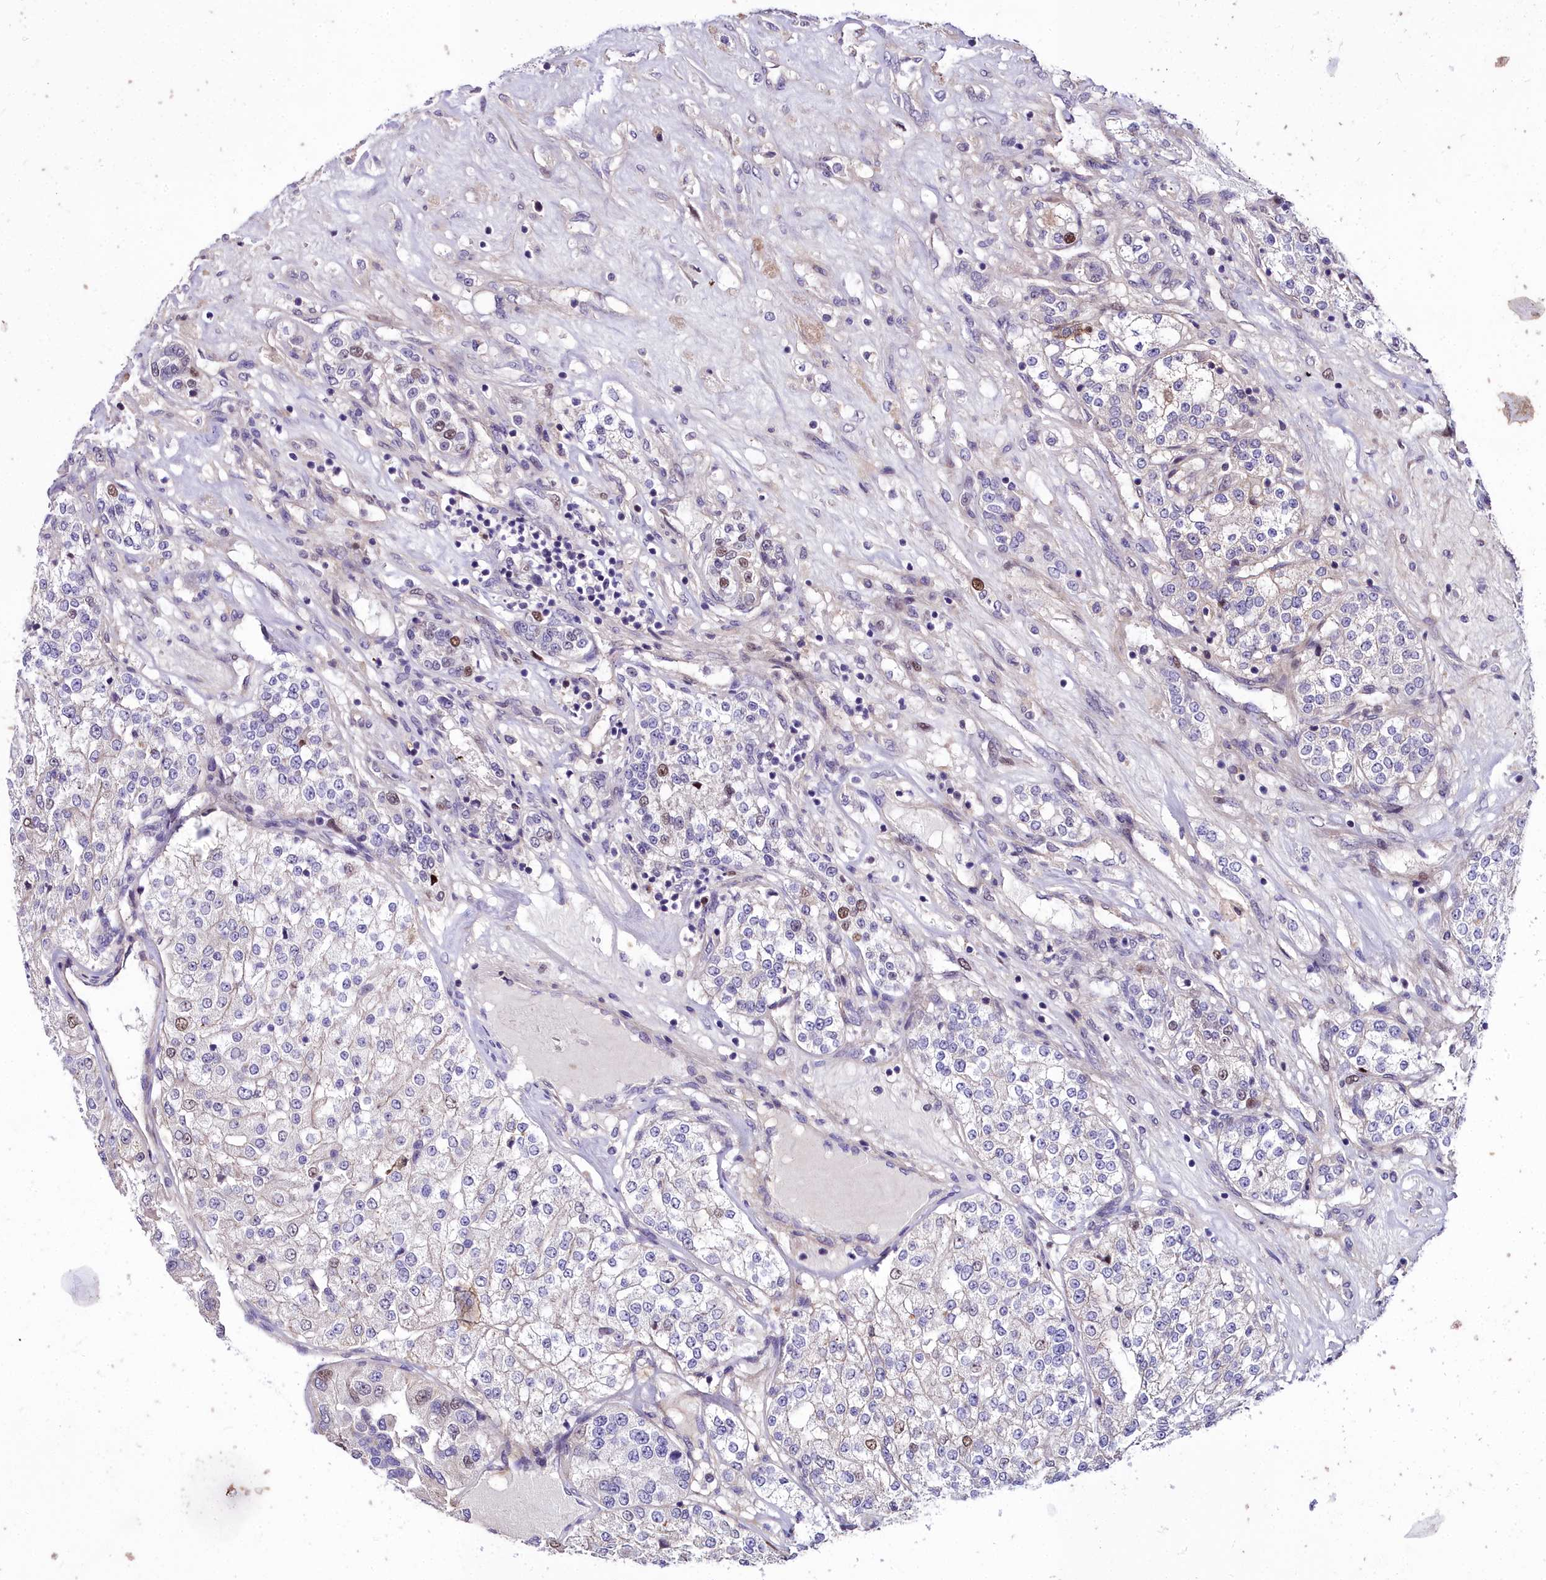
{"staining": {"intensity": "moderate", "quantity": "<25%", "location": "nuclear"}, "tissue": "renal cancer", "cell_type": "Tumor cells", "image_type": "cancer", "snomed": [{"axis": "morphology", "description": "Adenocarcinoma, NOS"}, {"axis": "topography", "description": "Kidney"}], "caption": "Renal cancer tissue shows moderate nuclear staining in about <25% of tumor cells", "gene": "TRIML2", "patient": {"sex": "female", "age": 63}}